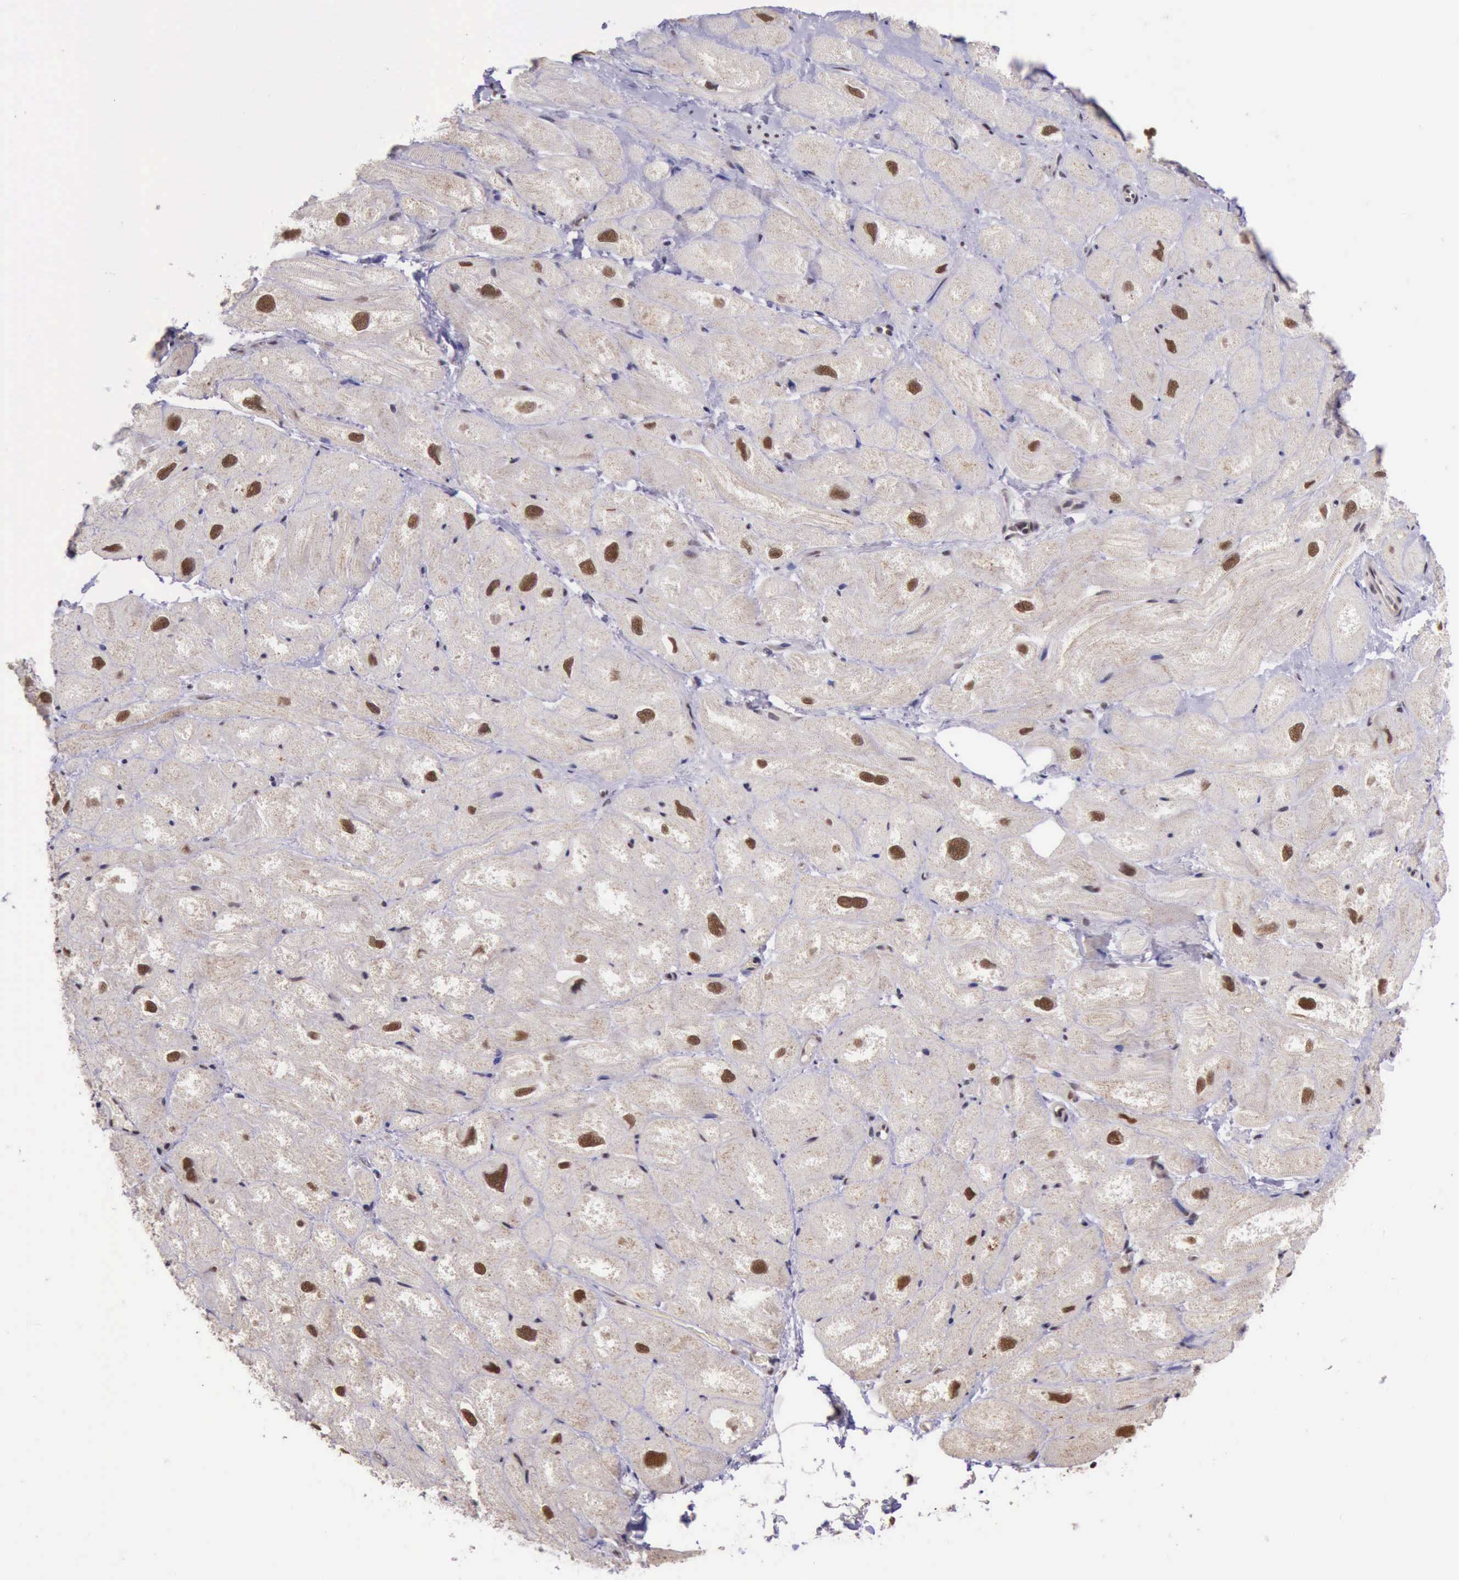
{"staining": {"intensity": "moderate", "quantity": ">75%", "location": "nuclear"}, "tissue": "heart muscle", "cell_type": "Cardiomyocytes", "image_type": "normal", "snomed": [{"axis": "morphology", "description": "Normal tissue, NOS"}, {"axis": "topography", "description": "Heart"}], "caption": "IHC image of unremarkable heart muscle stained for a protein (brown), which shows medium levels of moderate nuclear expression in about >75% of cardiomyocytes.", "gene": "PRPF39", "patient": {"sex": "male", "age": 49}}